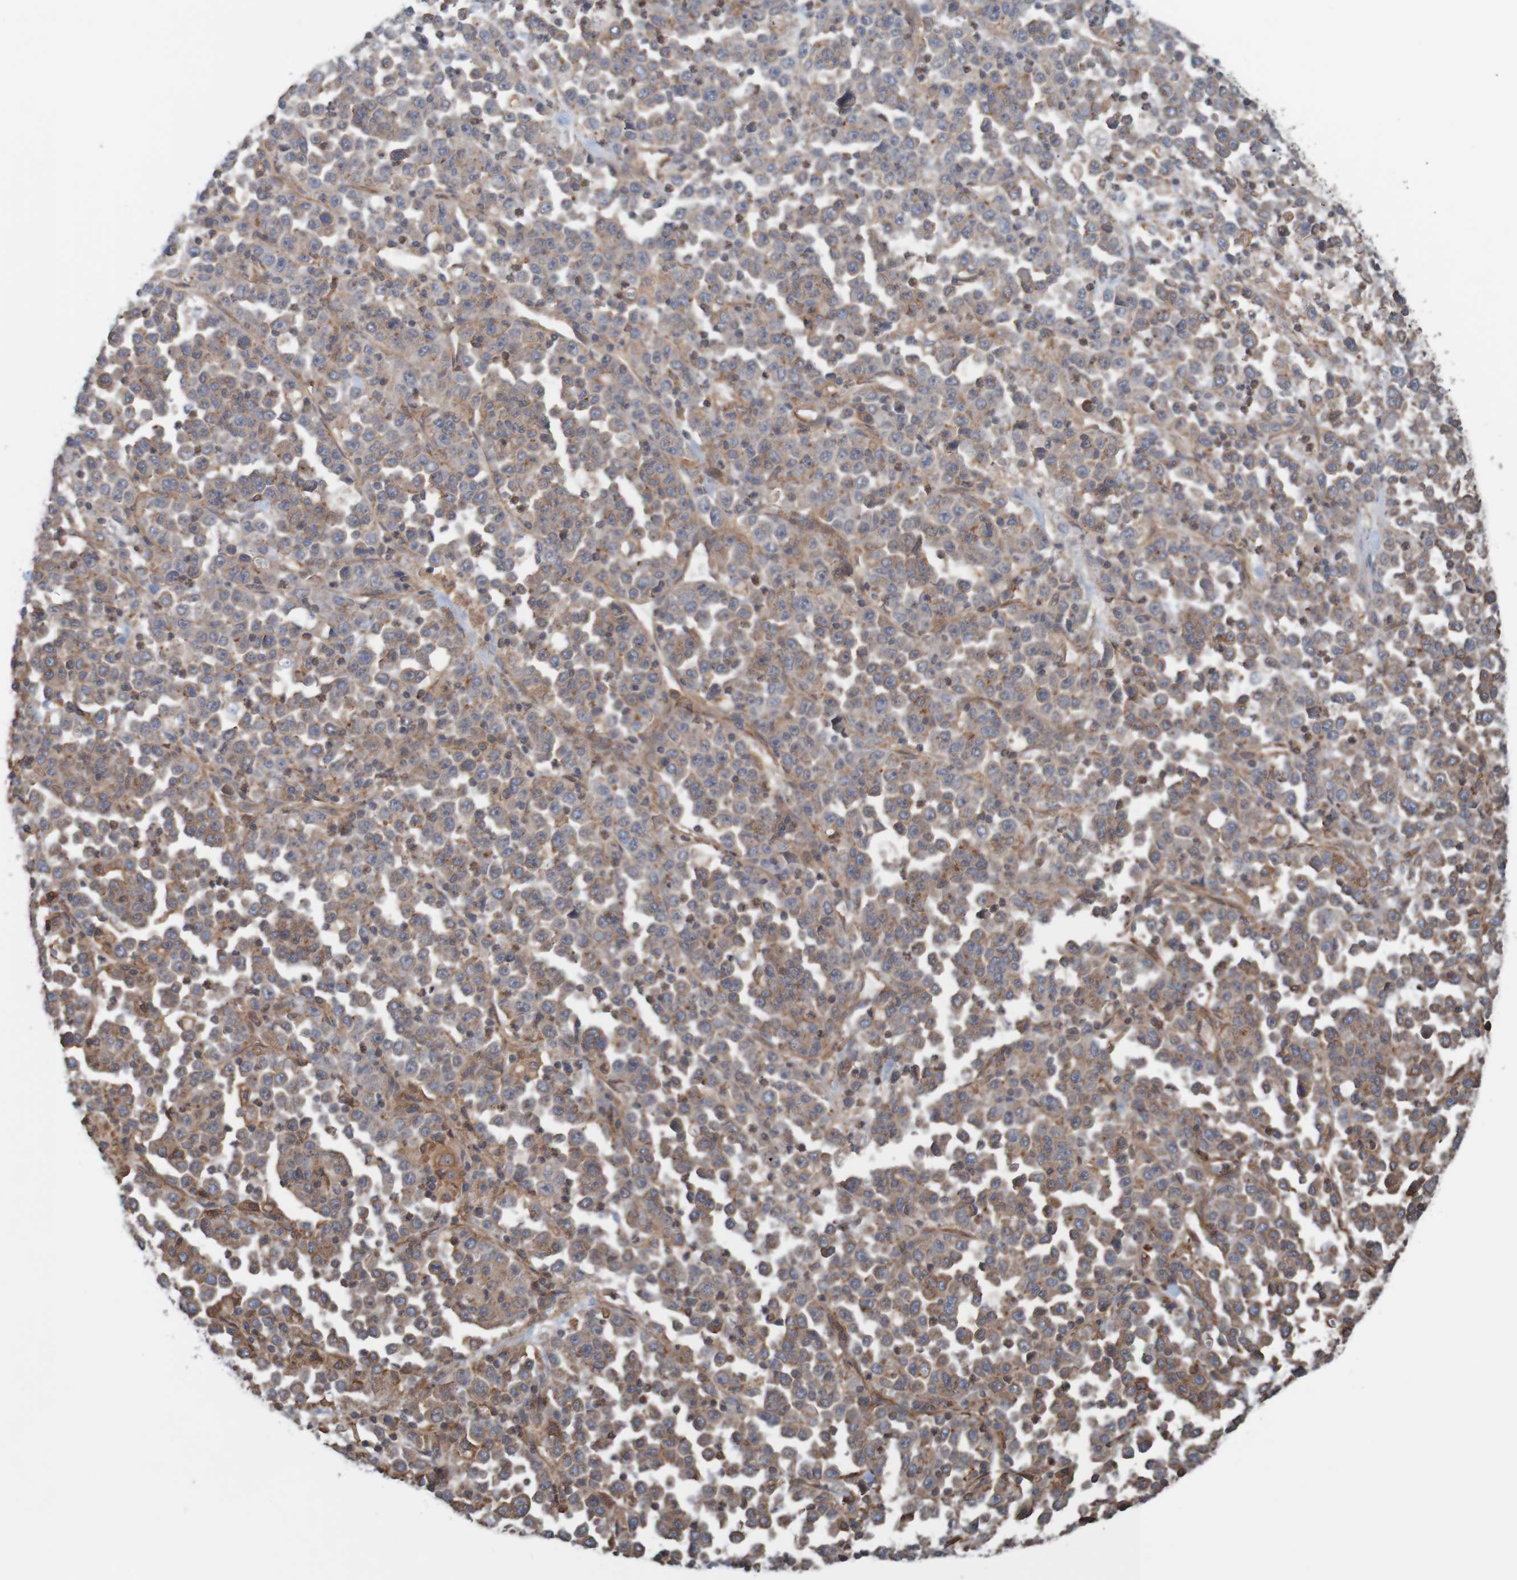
{"staining": {"intensity": "weak", "quantity": ">75%", "location": "cytoplasmic/membranous"}, "tissue": "stomach cancer", "cell_type": "Tumor cells", "image_type": "cancer", "snomed": [{"axis": "morphology", "description": "Normal tissue, NOS"}, {"axis": "morphology", "description": "Adenocarcinoma, NOS"}, {"axis": "topography", "description": "Stomach, upper"}, {"axis": "topography", "description": "Stomach"}], "caption": "This is a histology image of immunohistochemistry staining of stomach adenocarcinoma, which shows weak positivity in the cytoplasmic/membranous of tumor cells.", "gene": "ARHGEF11", "patient": {"sex": "male", "age": 59}}